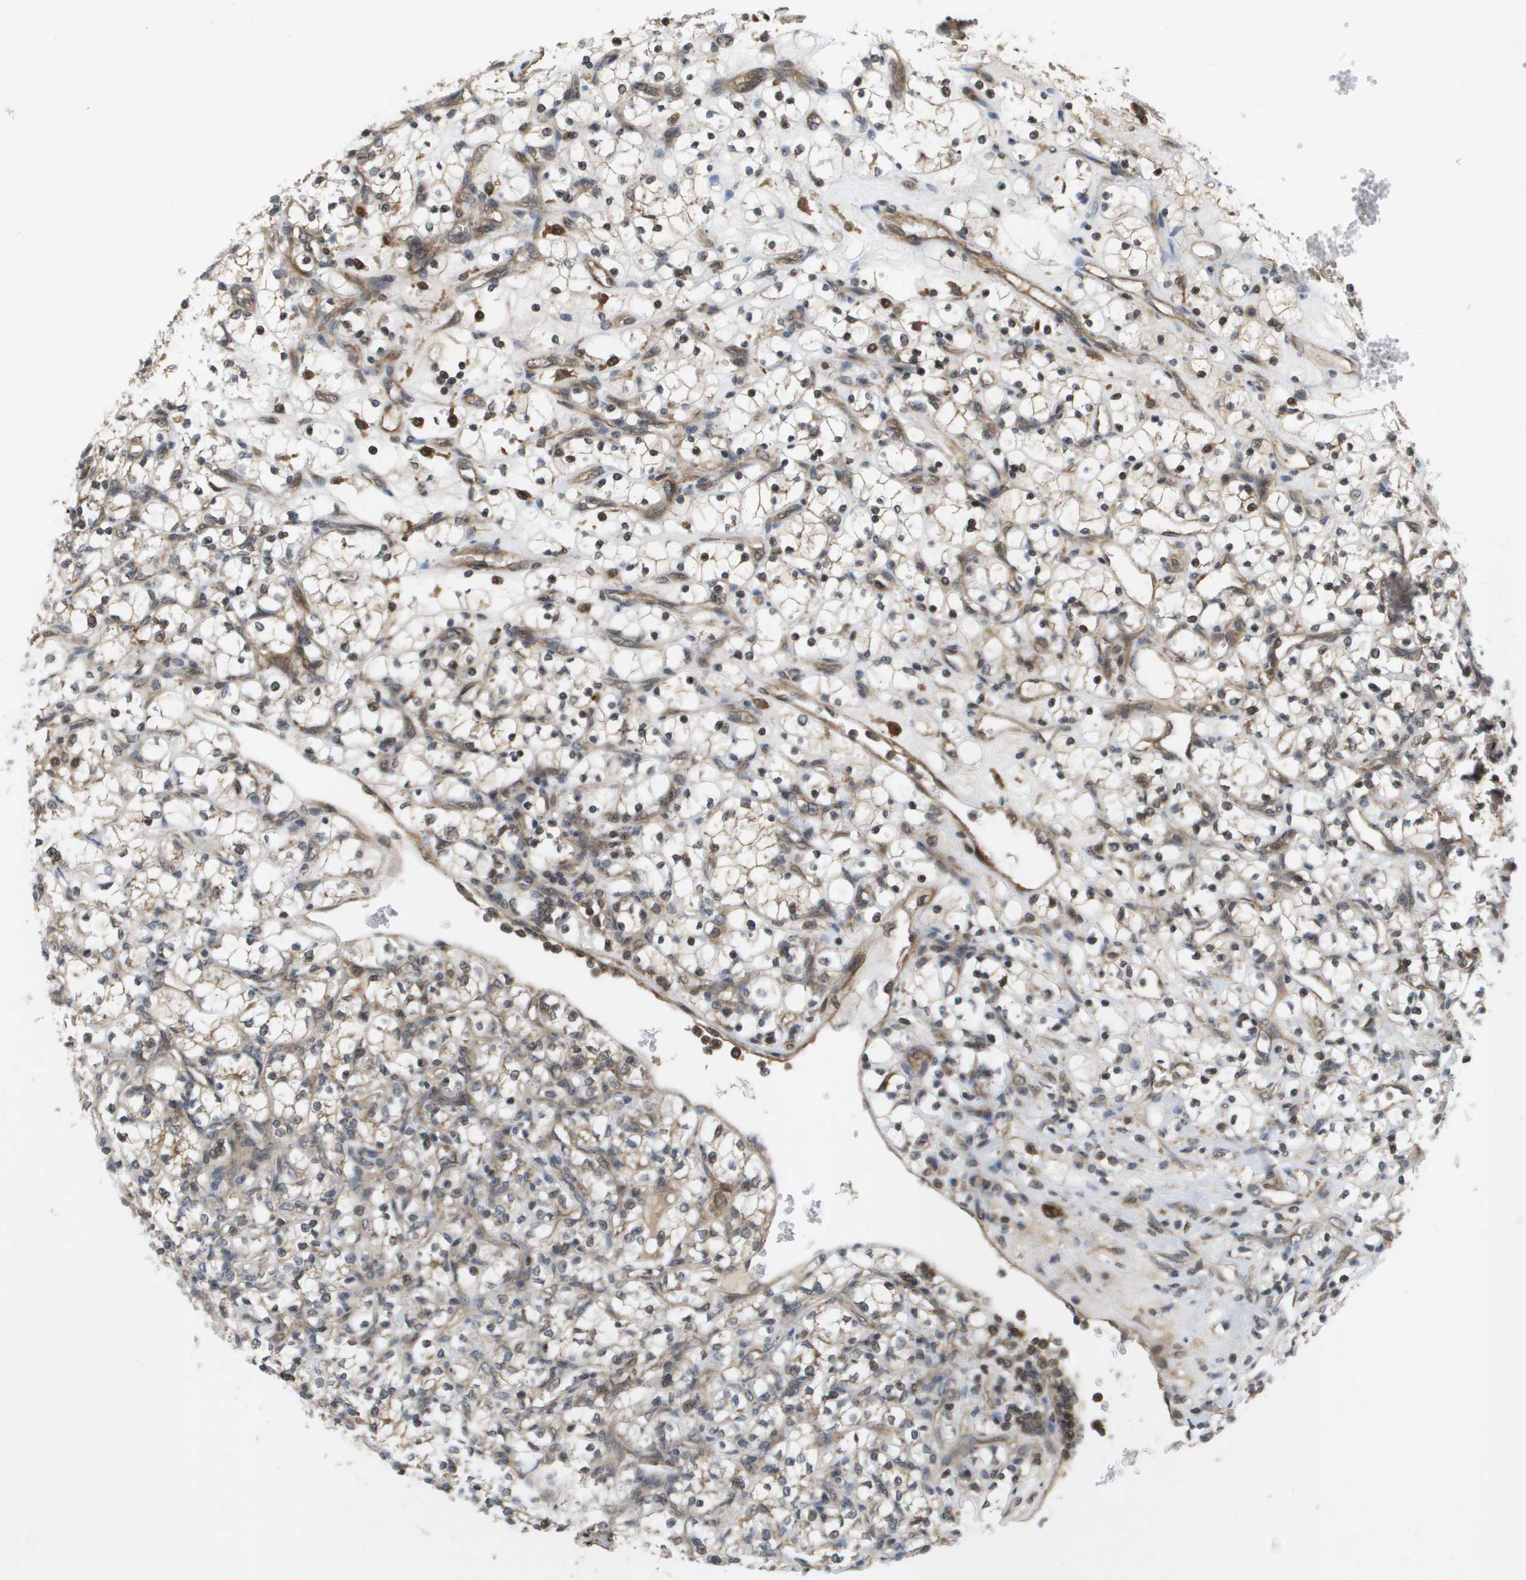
{"staining": {"intensity": "moderate", "quantity": ">75%", "location": "cytoplasmic/membranous"}, "tissue": "renal cancer", "cell_type": "Tumor cells", "image_type": "cancer", "snomed": [{"axis": "morphology", "description": "Adenocarcinoma, NOS"}, {"axis": "topography", "description": "Kidney"}], "caption": "Renal cancer stained with a protein marker demonstrates moderate staining in tumor cells.", "gene": "KIF11", "patient": {"sex": "female", "age": 69}}